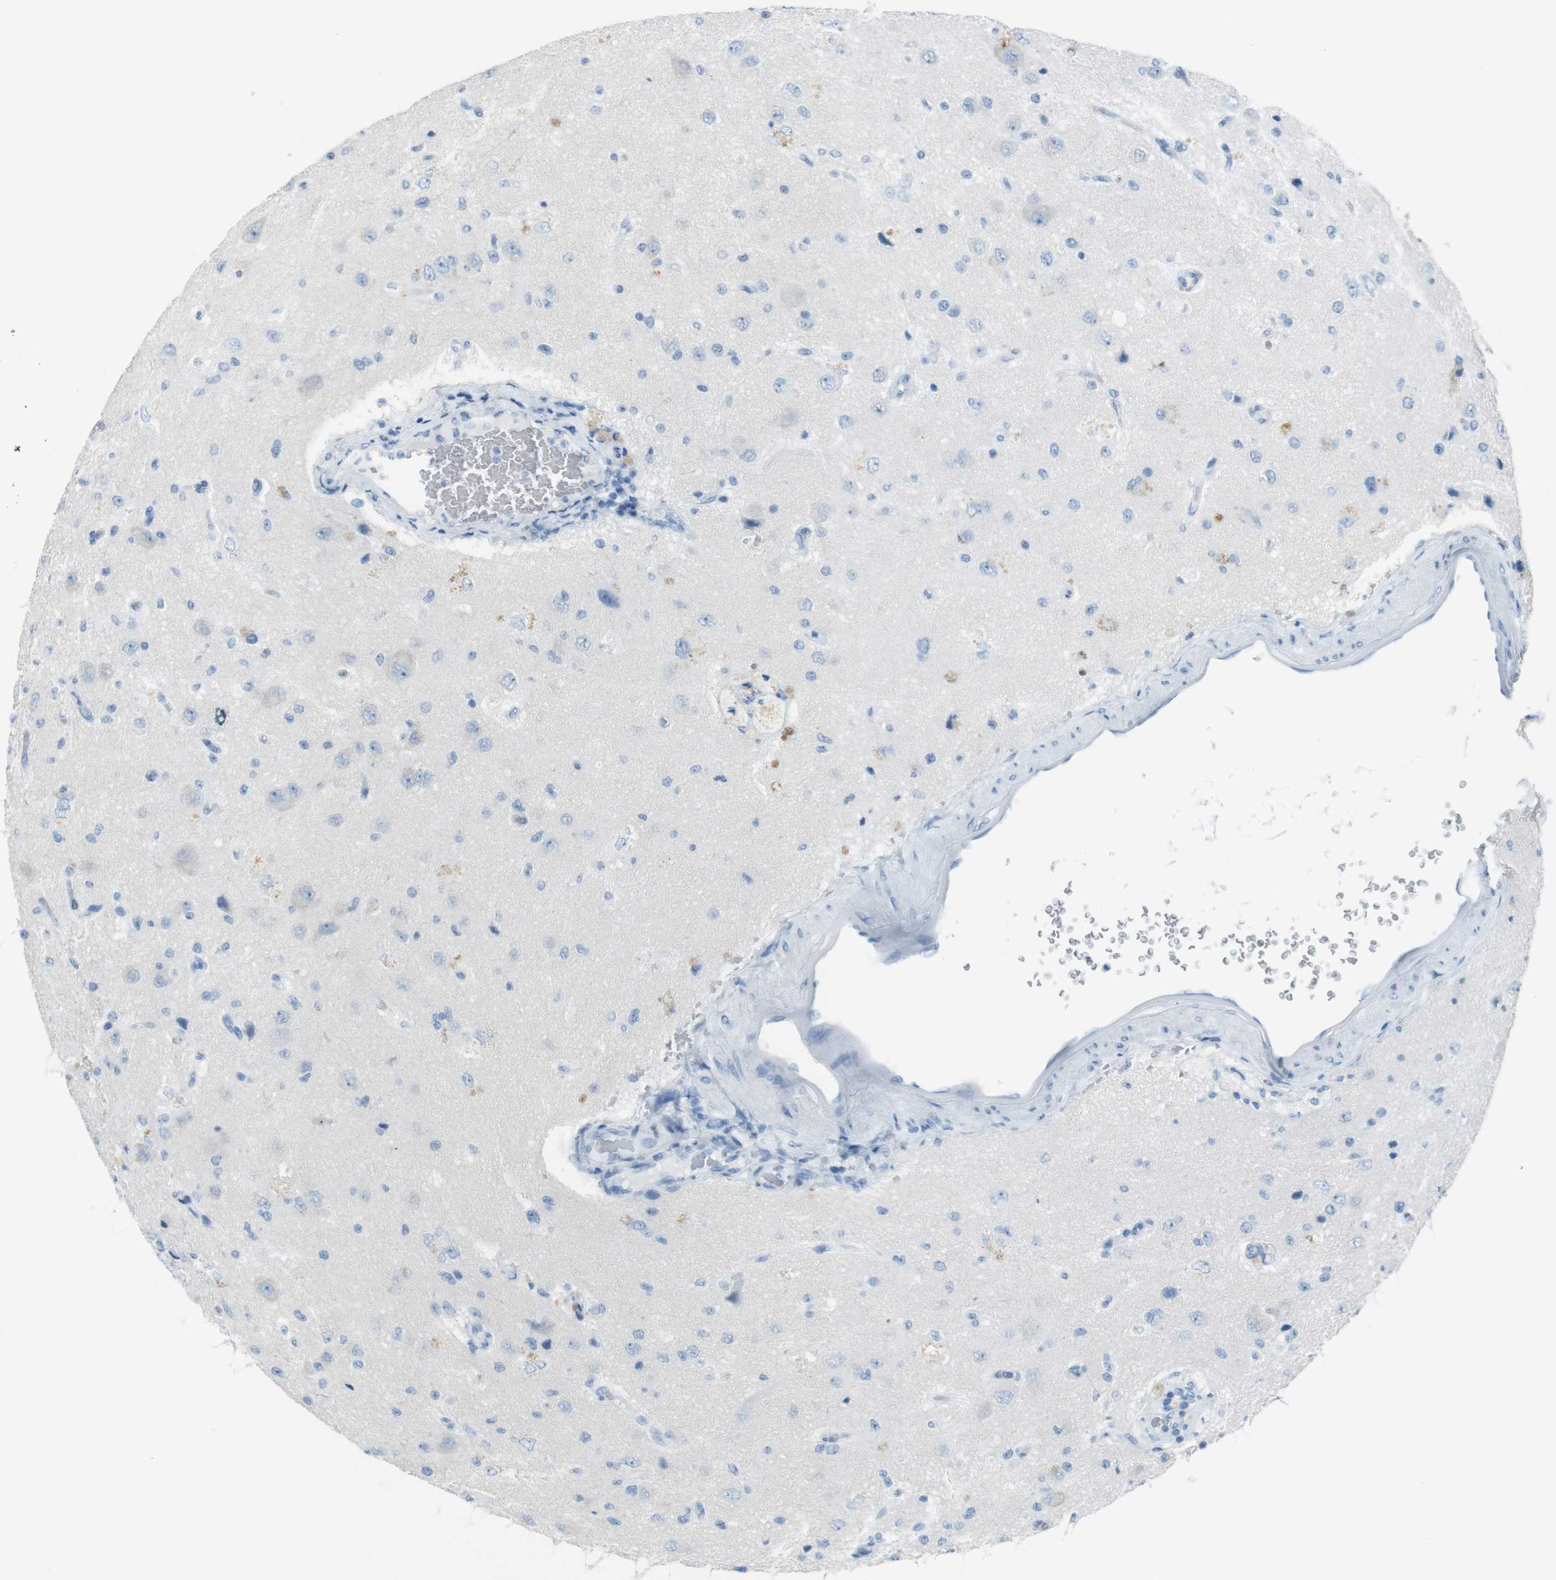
{"staining": {"intensity": "negative", "quantity": "none", "location": "none"}, "tissue": "glioma", "cell_type": "Tumor cells", "image_type": "cancer", "snomed": [{"axis": "morphology", "description": "Glioma, malignant, High grade"}, {"axis": "topography", "description": "pancreas cauda"}], "caption": "Immunohistochemistry micrograph of neoplastic tissue: human malignant glioma (high-grade) stained with DAB (3,3'-diaminobenzidine) reveals no significant protein positivity in tumor cells.", "gene": "TMEM207", "patient": {"sex": "male", "age": 60}}